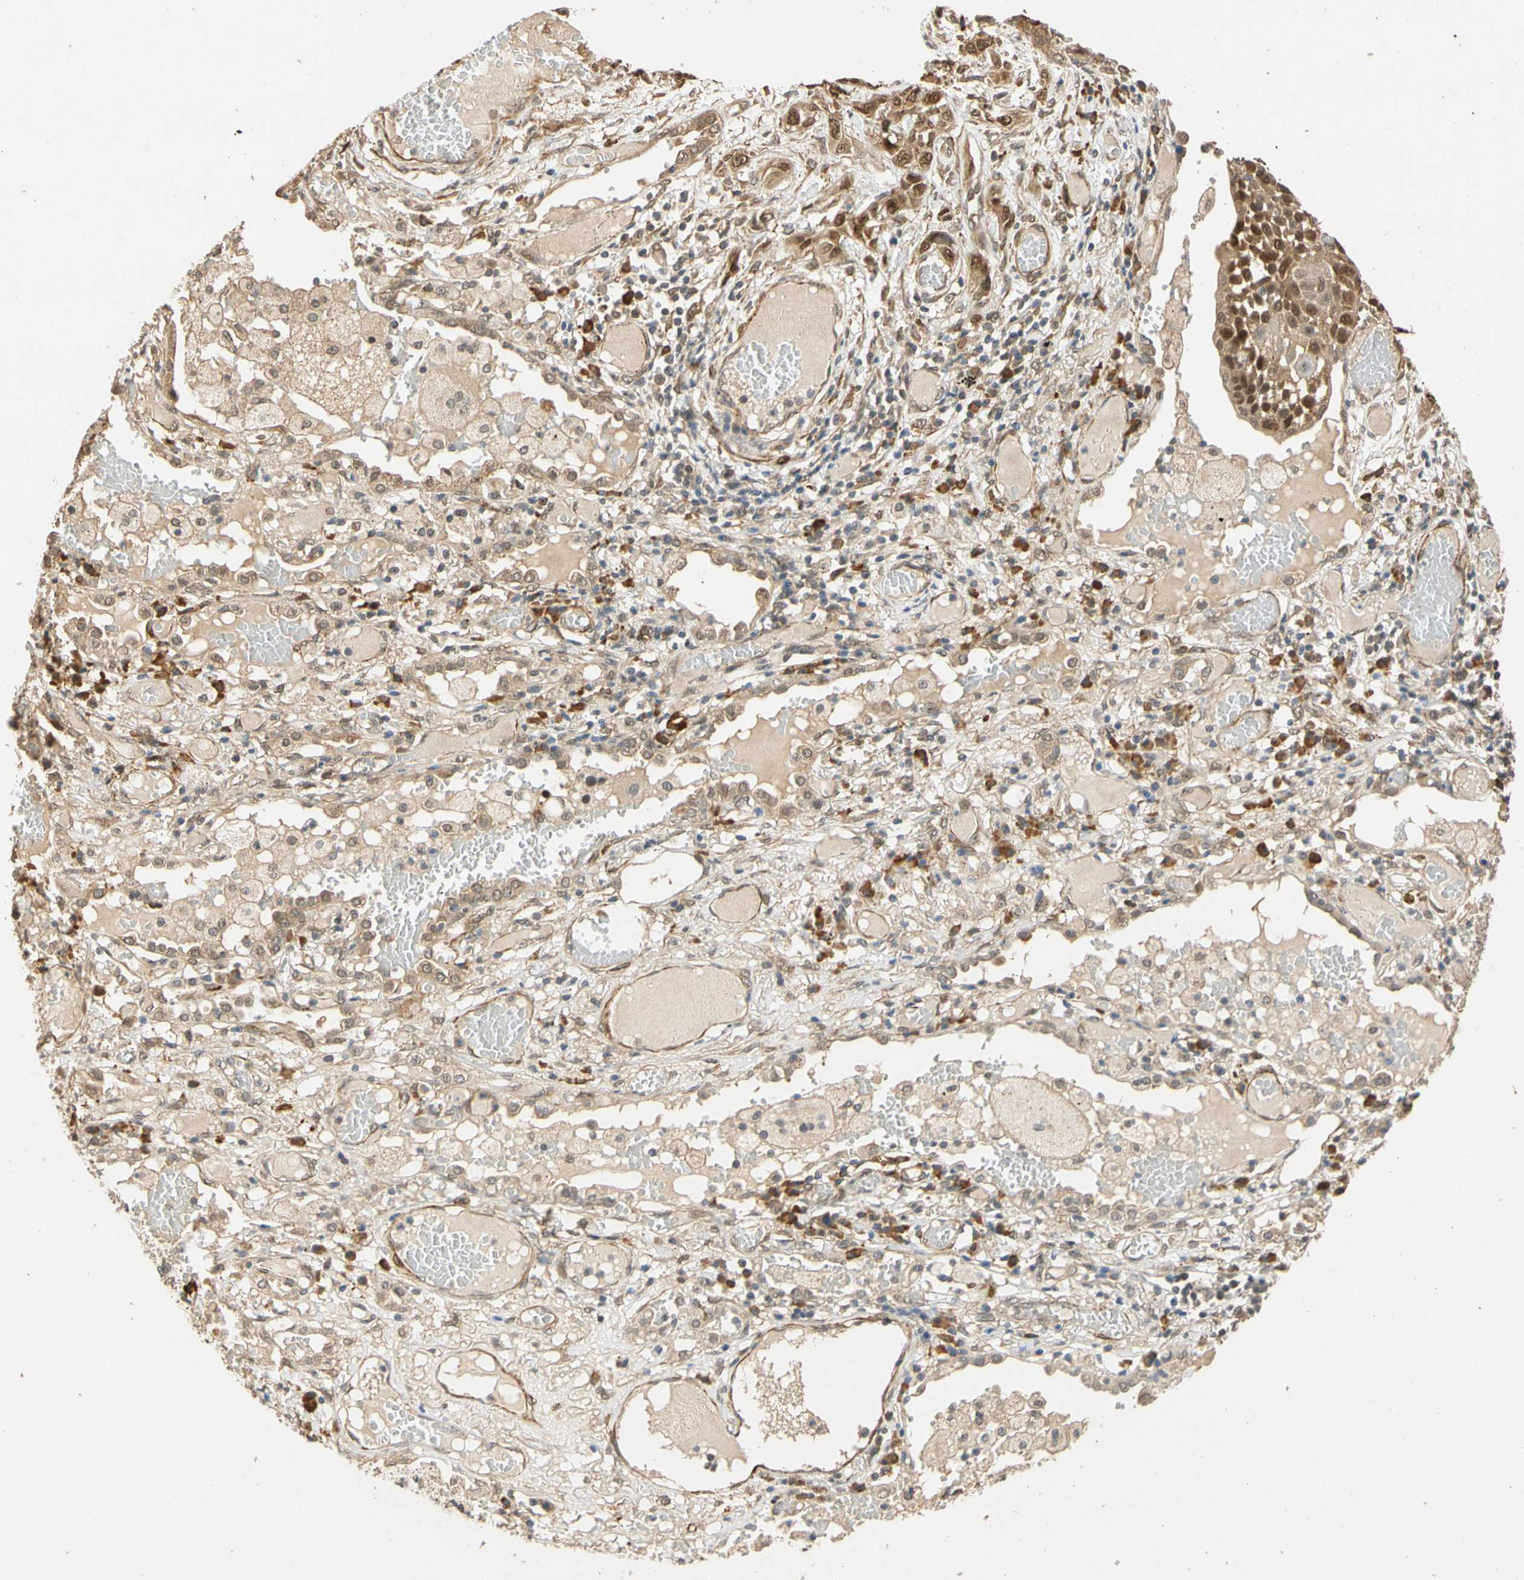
{"staining": {"intensity": "strong", "quantity": ">75%", "location": "nuclear"}, "tissue": "lung cancer", "cell_type": "Tumor cells", "image_type": "cancer", "snomed": [{"axis": "morphology", "description": "Squamous cell carcinoma, NOS"}, {"axis": "topography", "description": "Lung"}], "caption": "Protein expression analysis of human lung squamous cell carcinoma reveals strong nuclear positivity in approximately >75% of tumor cells. Using DAB (brown) and hematoxylin (blue) stains, captured at high magnification using brightfield microscopy.", "gene": "QSER1", "patient": {"sex": "male", "age": 71}}